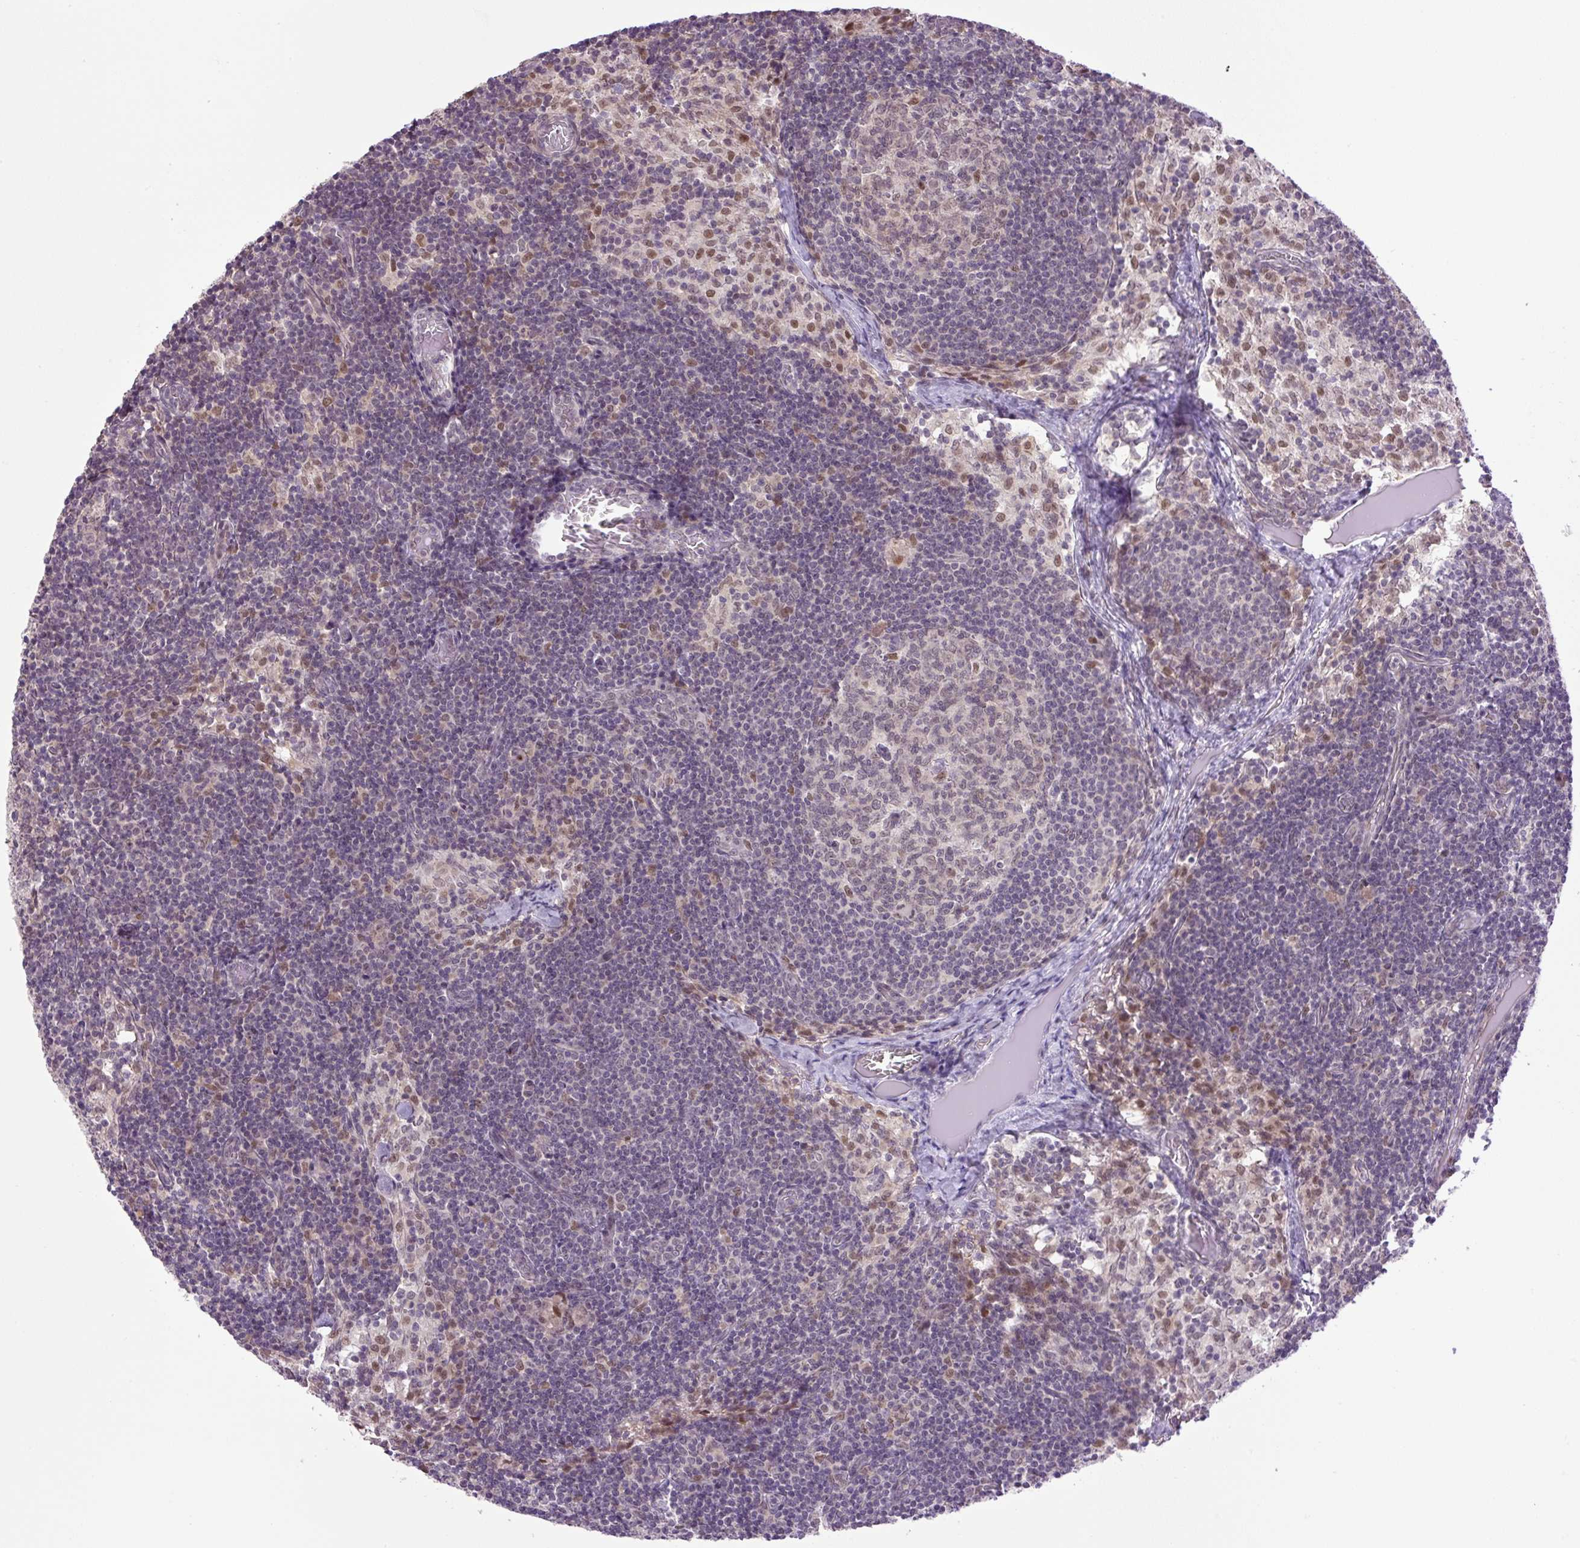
{"staining": {"intensity": "weak", "quantity": "25%-75%", "location": "nuclear"}, "tissue": "lymph node", "cell_type": "Germinal center cells", "image_type": "normal", "snomed": [{"axis": "morphology", "description": "Normal tissue, NOS"}, {"axis": "topography", "description": "Lymph node"}], "caption": "Lymph node stained with immunohistochemistry (IHC) displays weak nuclear staining in approximately 25%-75% of germinal center cells. Using DAB (brown) and hematoxylin (blue) stains, captured at high magnification using brightfield microscopy.", "gene": "KPNA1", "patient": {"sex": "female", "age": 31}}